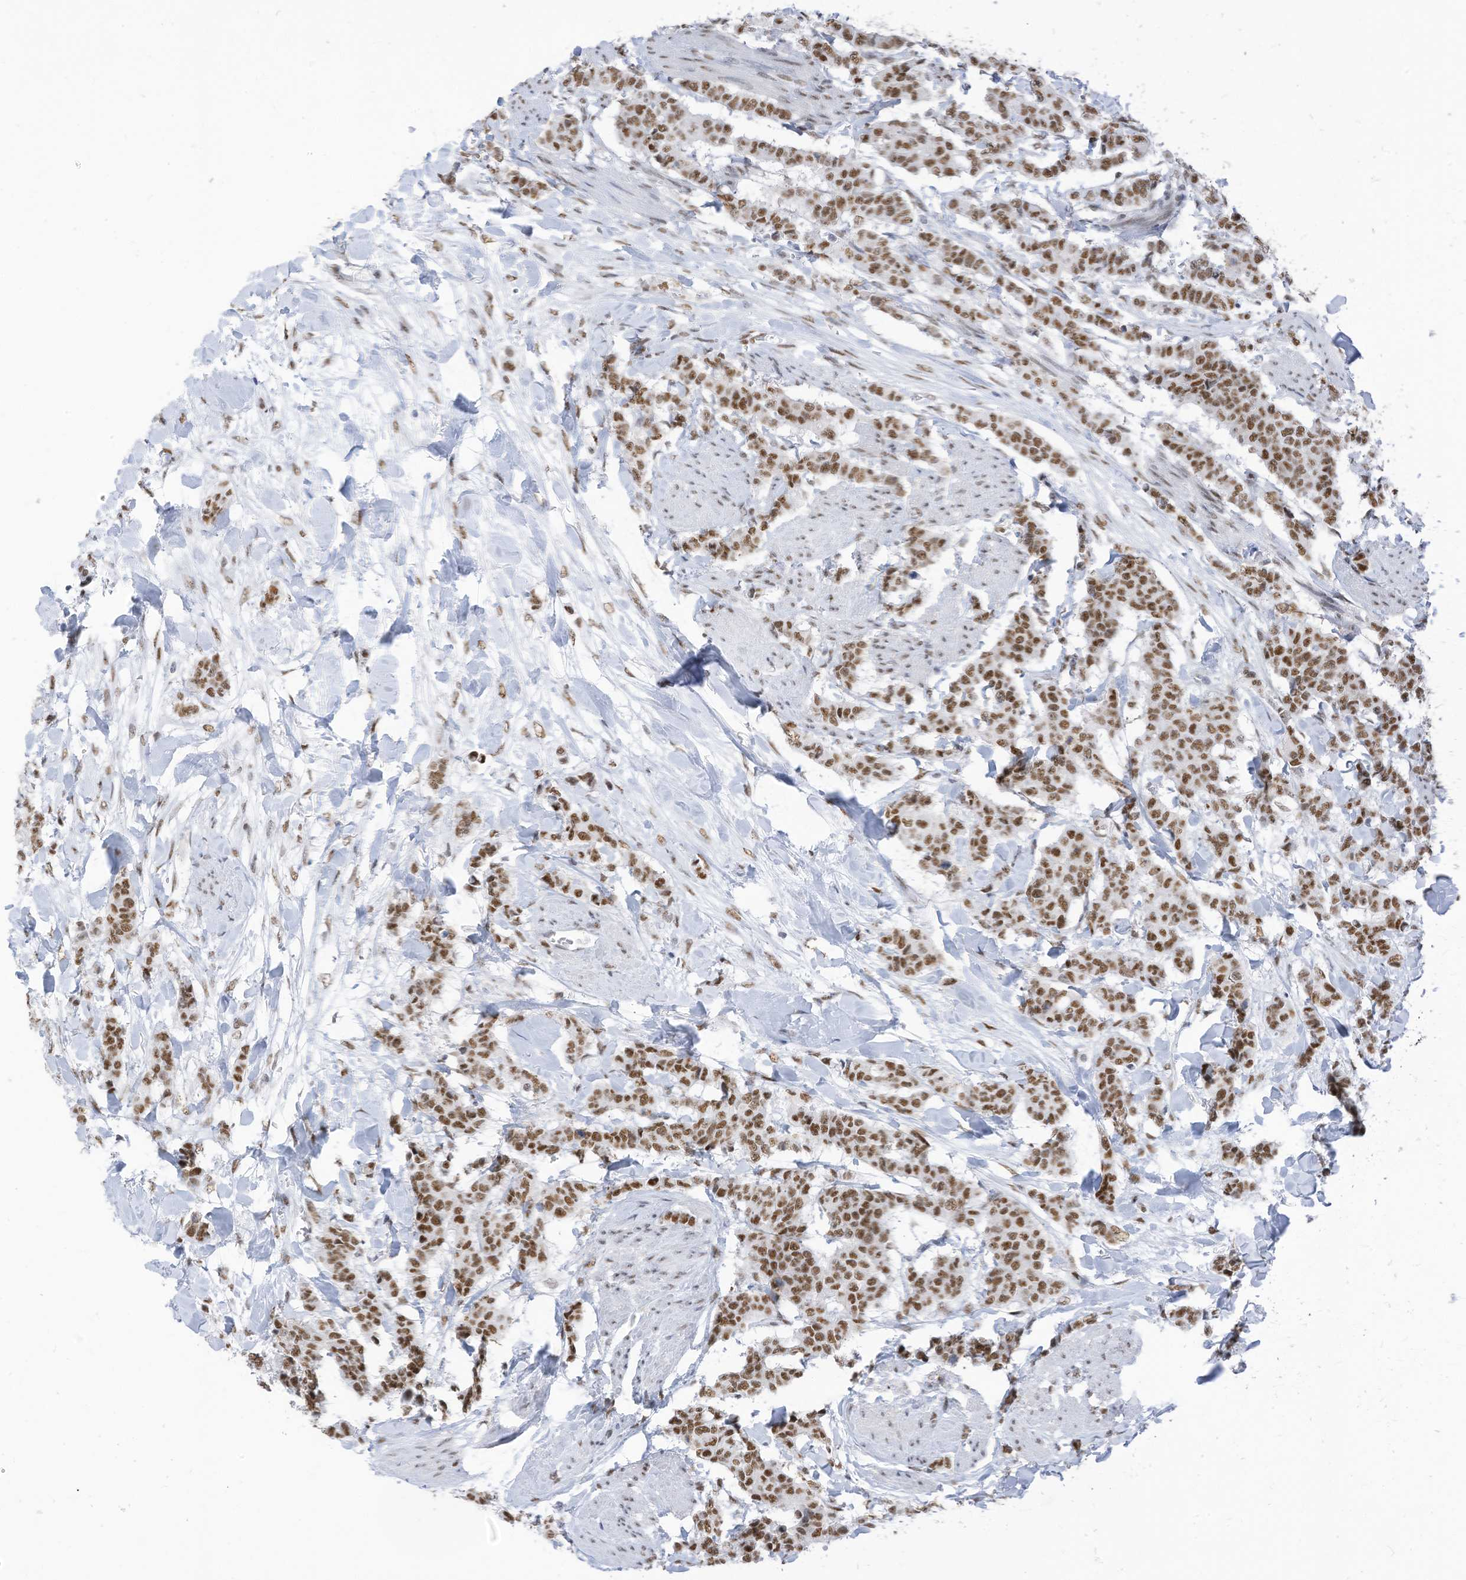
{"staining": {"intensity": "moderate", "quantity": ">75%", "location": "nuclear"}, "tissue": "breast cancer", "cell_type": "Tumor cells", "image_type": "cancer", "snomed": [{"axis": "morphology", "description": "Duct carcinoma"}, {"axis": "topography", "description": "Breast"}], "caption": "Immunohistochemical staining of human breast intraductal carcinoma displays moderate nuclear protein expression in about >75% of tumor cells.", "gene": "KHSRP", "patient": {"sex": "female", "age": 40}}